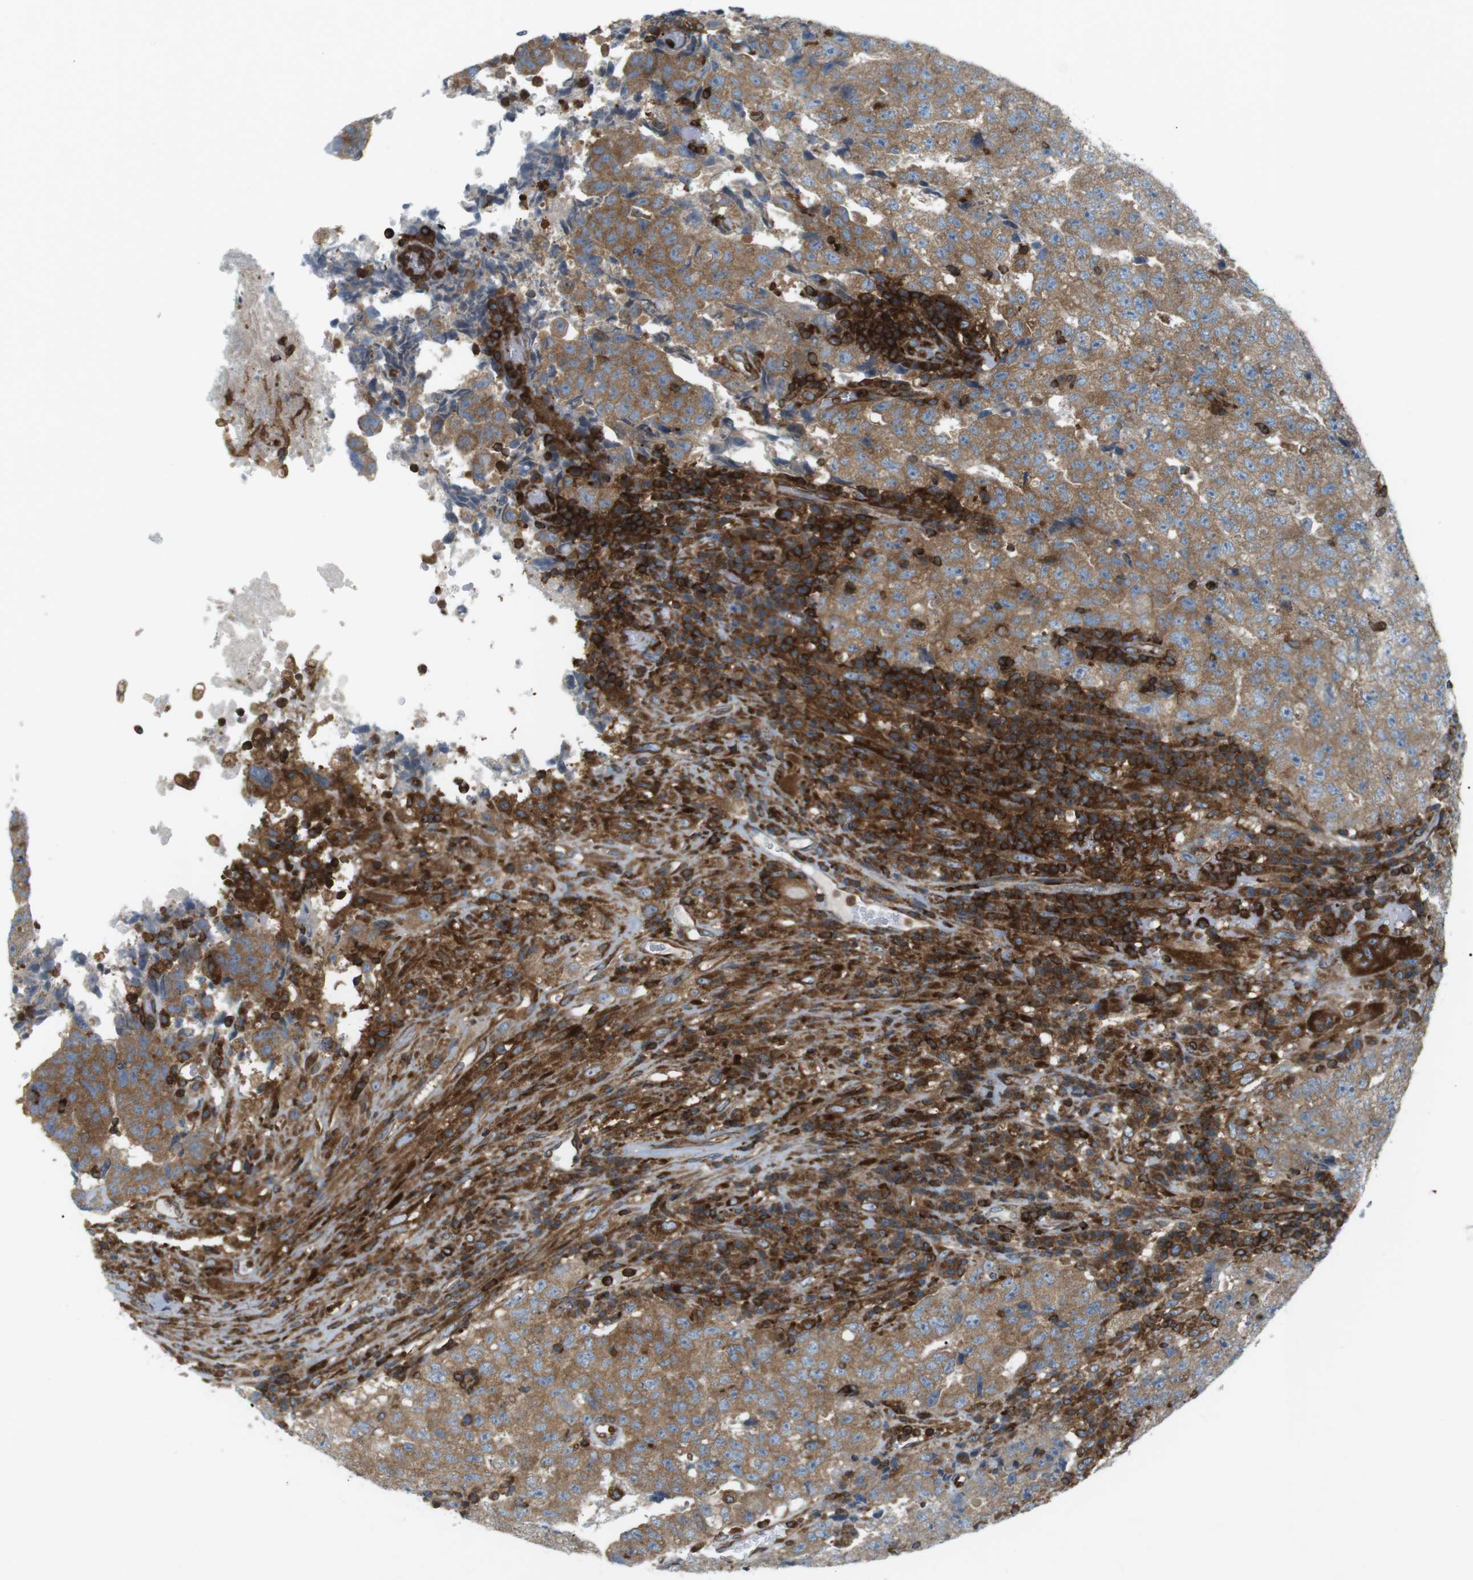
{"staining": {"intensity": "moderate", "quantity": ">75%", "location": "cytoplasmic/membranous"}, "tissue": "testis cancer", "cell_type": "Tumor cells", "image_type": "cancer", "snomed": [{"axis": "morphology", "description": "Necrosis, NOS"}, {"axis": "morphology", "description": "Carcinoma, Embryonal, NOS"}, {"axis": "topography", "description": "Testis"}], "caption": "Human testis cancer (embryonal carcinoma) stained with a protein marker shows moderate staining in tumor cells.", "gene": "FLII", "patient": {"sex": "male", "age": 19}}